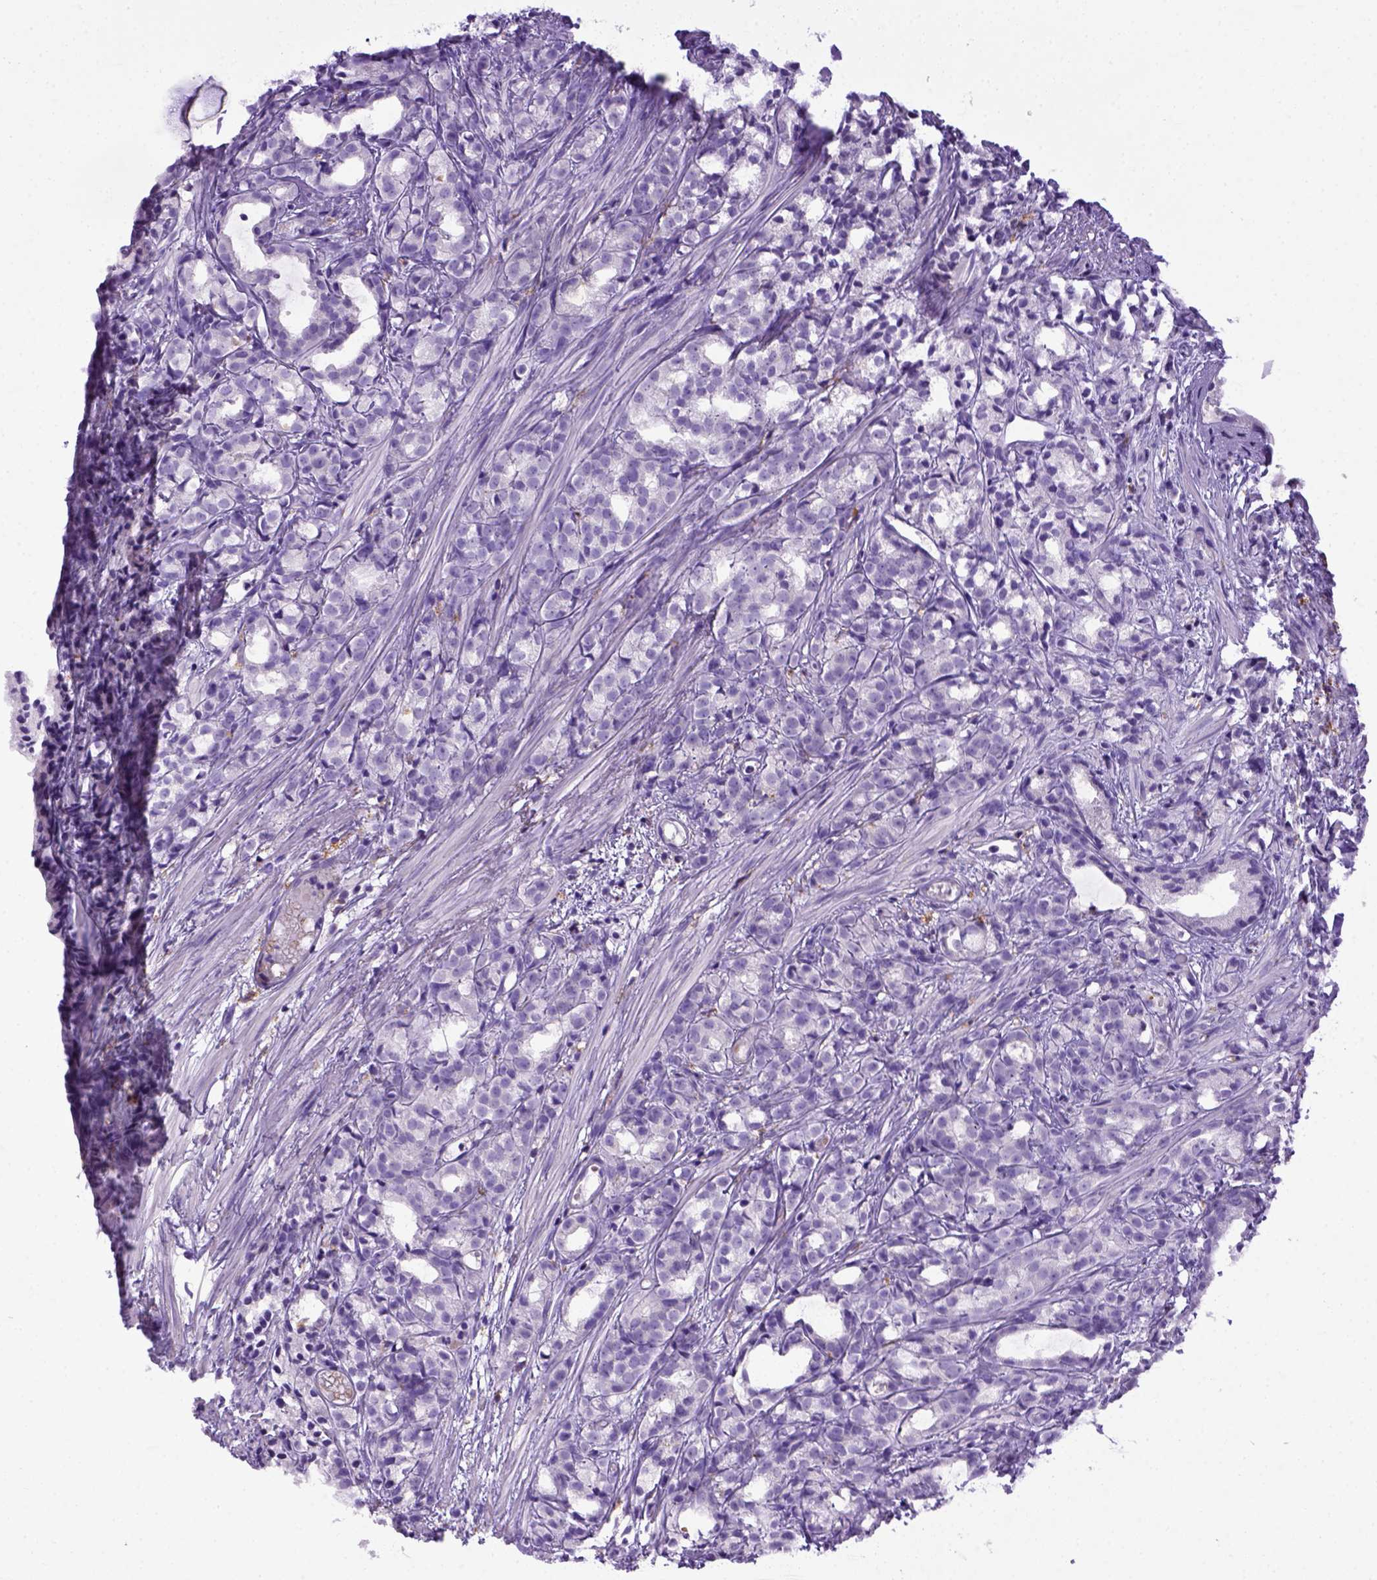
{"staining": {"intensity": "negative", "quantity": "none", "location": "none"}, "tissue": "prostate cancer", "cell_type": "Tumor cells", "image_type": "cancer", "snomed": [{"axis": "morphology", "description": "Adenocarcinoma, High grade"}, {"axis": "topography", "description": "Prostate"}], "caption": "Immunohistochemical staining of prostate high-grade adenocarcinoma shows no significant positivity in tumor cells. (DAB (3,3'-diaminobenzidine) immunohistochemistry with hematoxylin counter stain).", "gene": "CD68", "patient": {"sex": "male", "age": 79}}